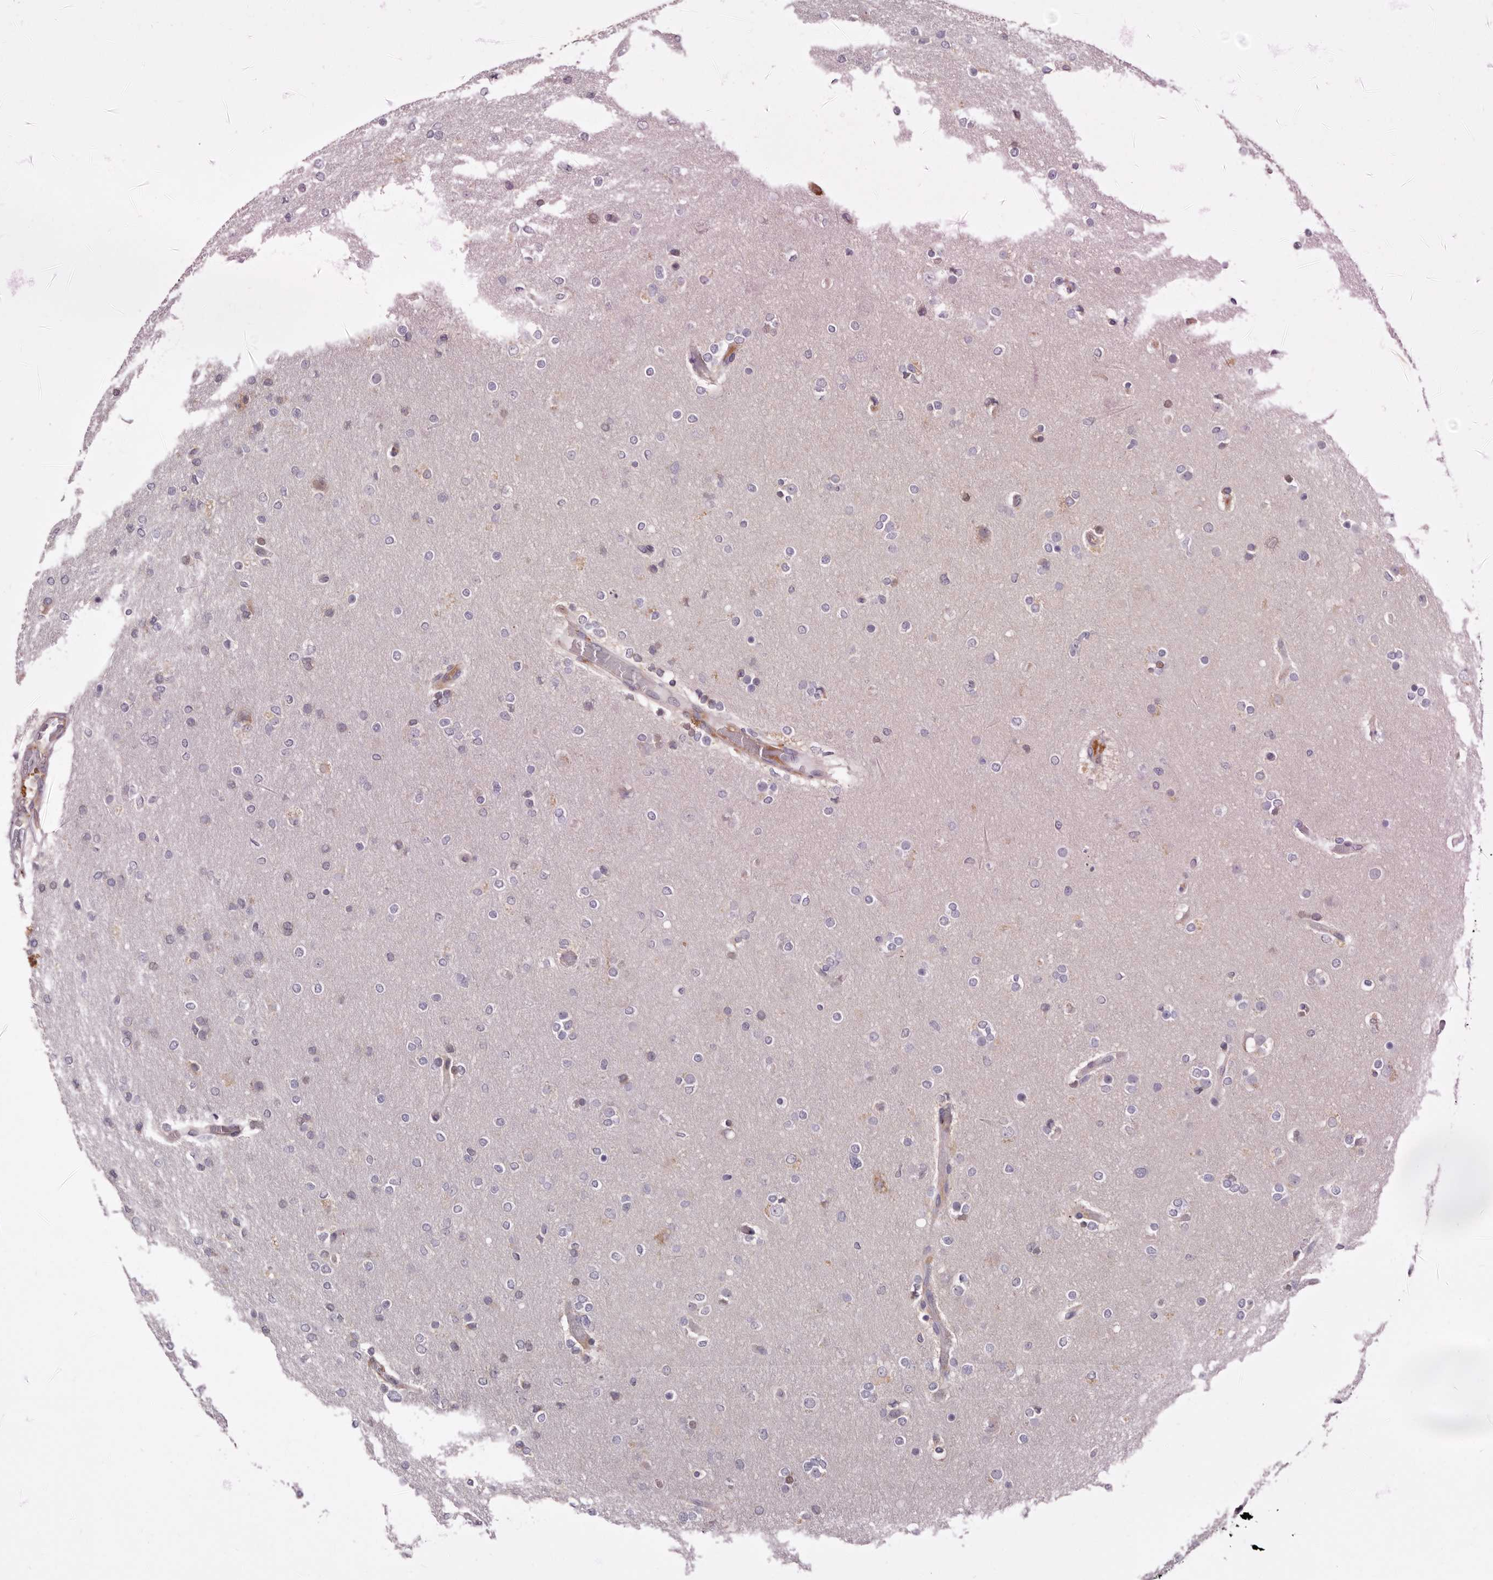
{"staining": {"intensity": "negative", "quantity": "none", "location": "none"}, "tissue": "glioma", "cell_type": "Tumor cells", "image_type": "cancer", "snomed": [{"axis": "morphology", "description": "Glioma, malignant, High grade"}, {"axis": "topography", "description": "Cerebral cortex"}], "caption": "Image shows no significant protein staining in tumor cells of malignant glioma (high-grade). Nuclei are stained in blue.", "gene": "LMLN", "patient": {"sex": "female", "age": 36}}